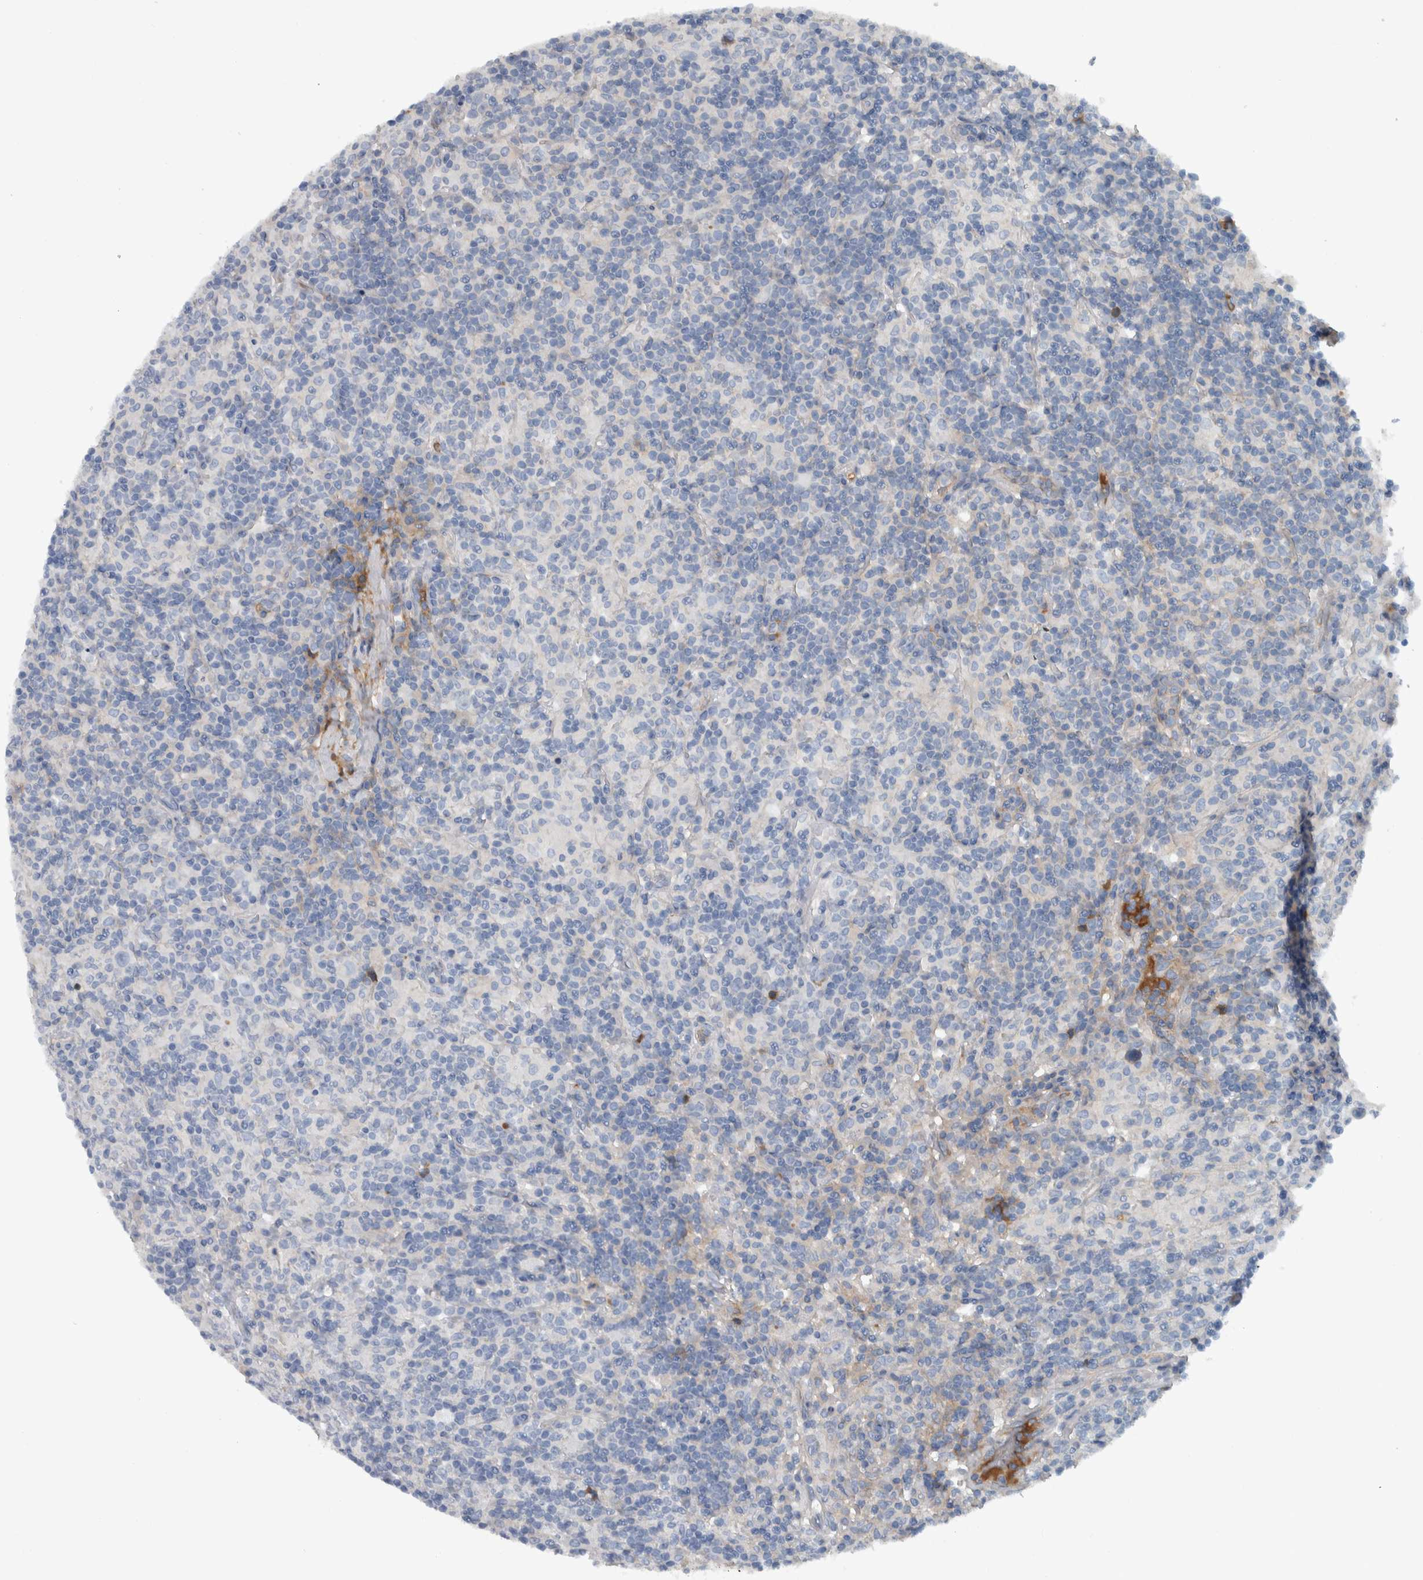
{"staining": {"intensity": "negative", "quantity": "none", "location": "none"}, "tissue": "lymphoma", "cell_type": "Tumor cells", "image_type": "cancer", "snomed": [{"axis": "morphology", "description": "Hodgkin's disease, NOS"}, {"axis": "topography", "description": "Lymph node"}], "caption": "This is an immunohistochemistry micrograph of human Hodgkin's disease. There is no expression in tumor cells.", "gene": "SERPINC1", "patient": {"sex": "male", "age": 70}}